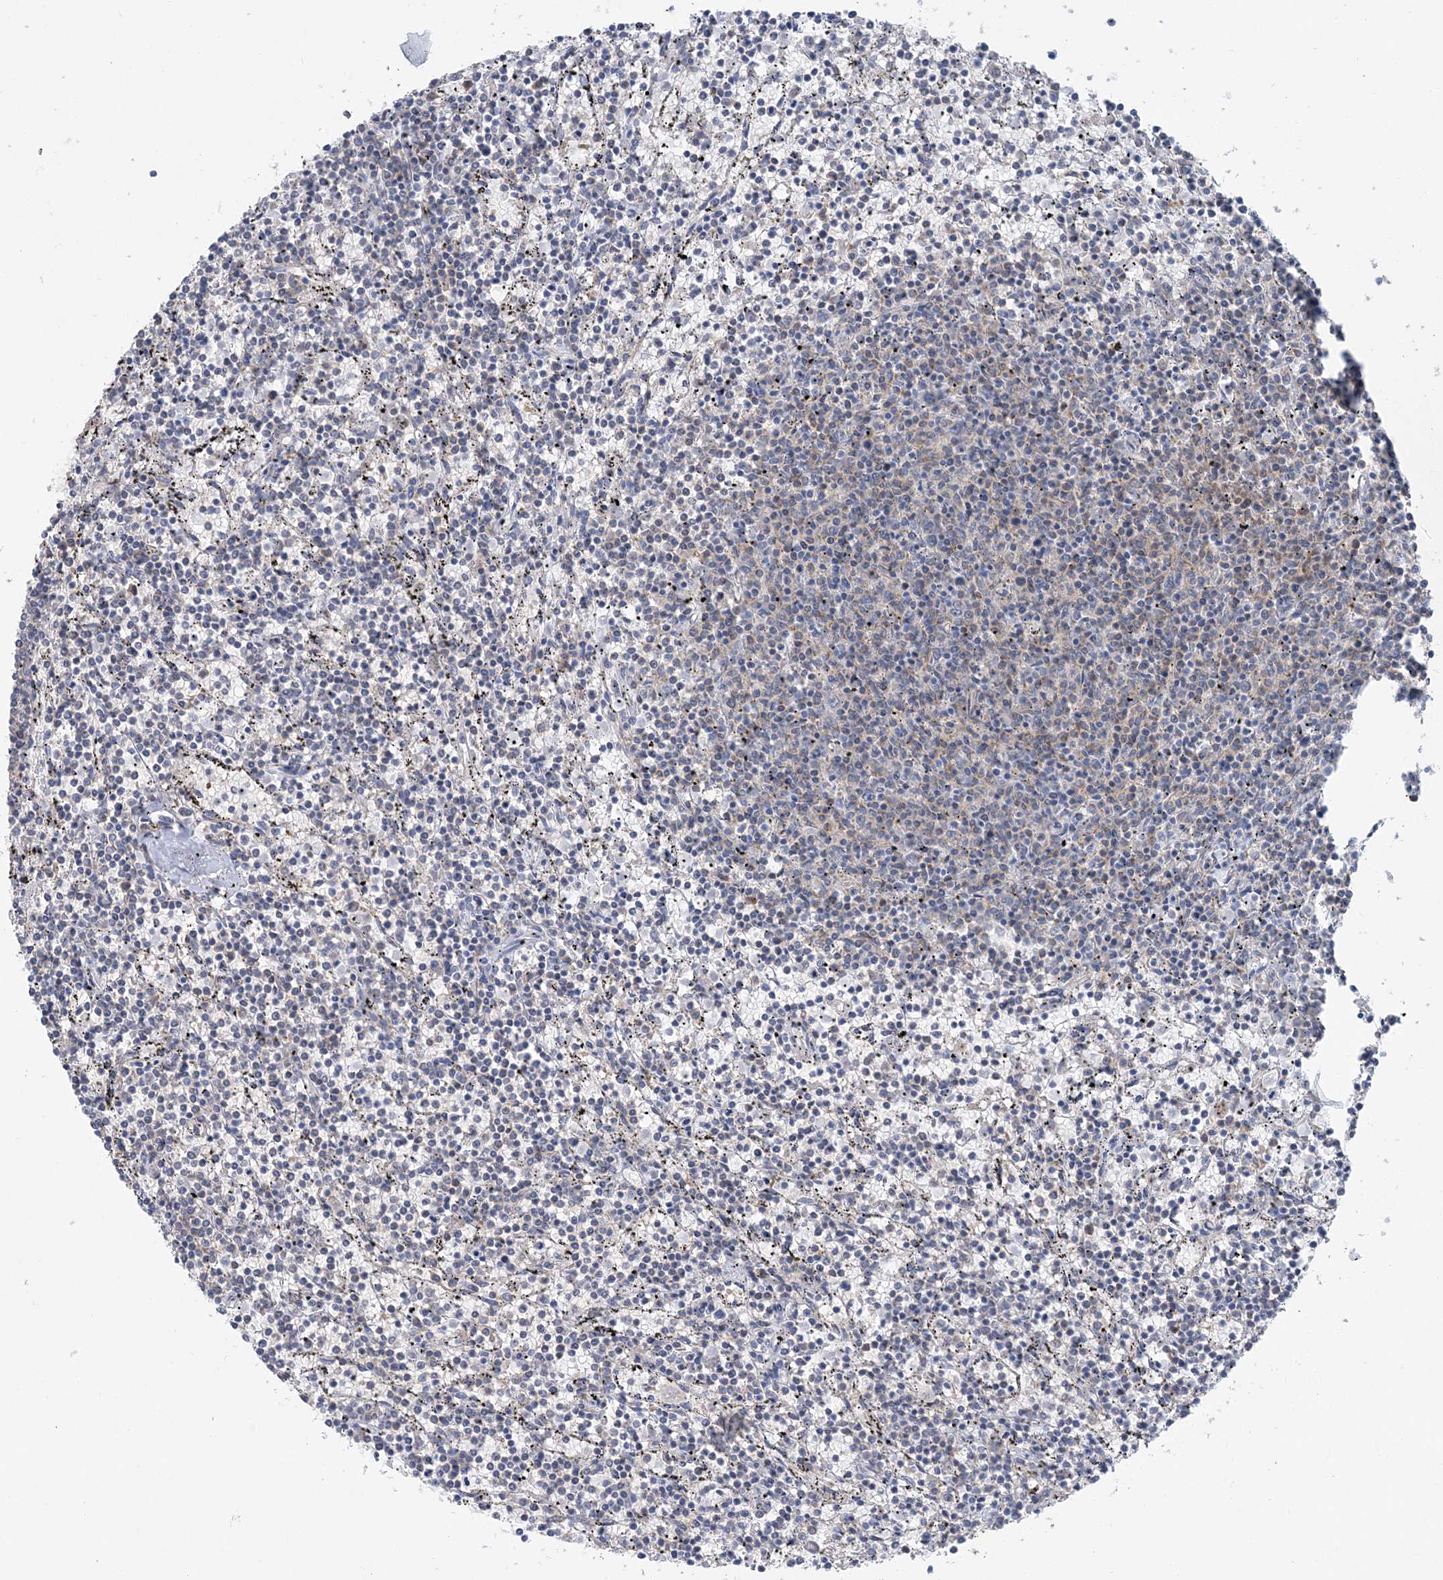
{"staining": {"intensity": "negative", "quantity": "none", "location": "none"}, "tissue": "lymphoma", "cell_type": "Tumor cells", "image_type": "cancer", "snomed": [{"axis": "morphology", "description": "Malignant lymphoma, non-Hodgkin's type, Low grade"}, {"axis": "topography", "description": "Spleen"}], "caption": "Human lymphoma stained for a protein using immunohistochemistry shows no expression in tumor cells.", "gene": "FAM114A2", "patient": {"sex": "female", "age": 50}}